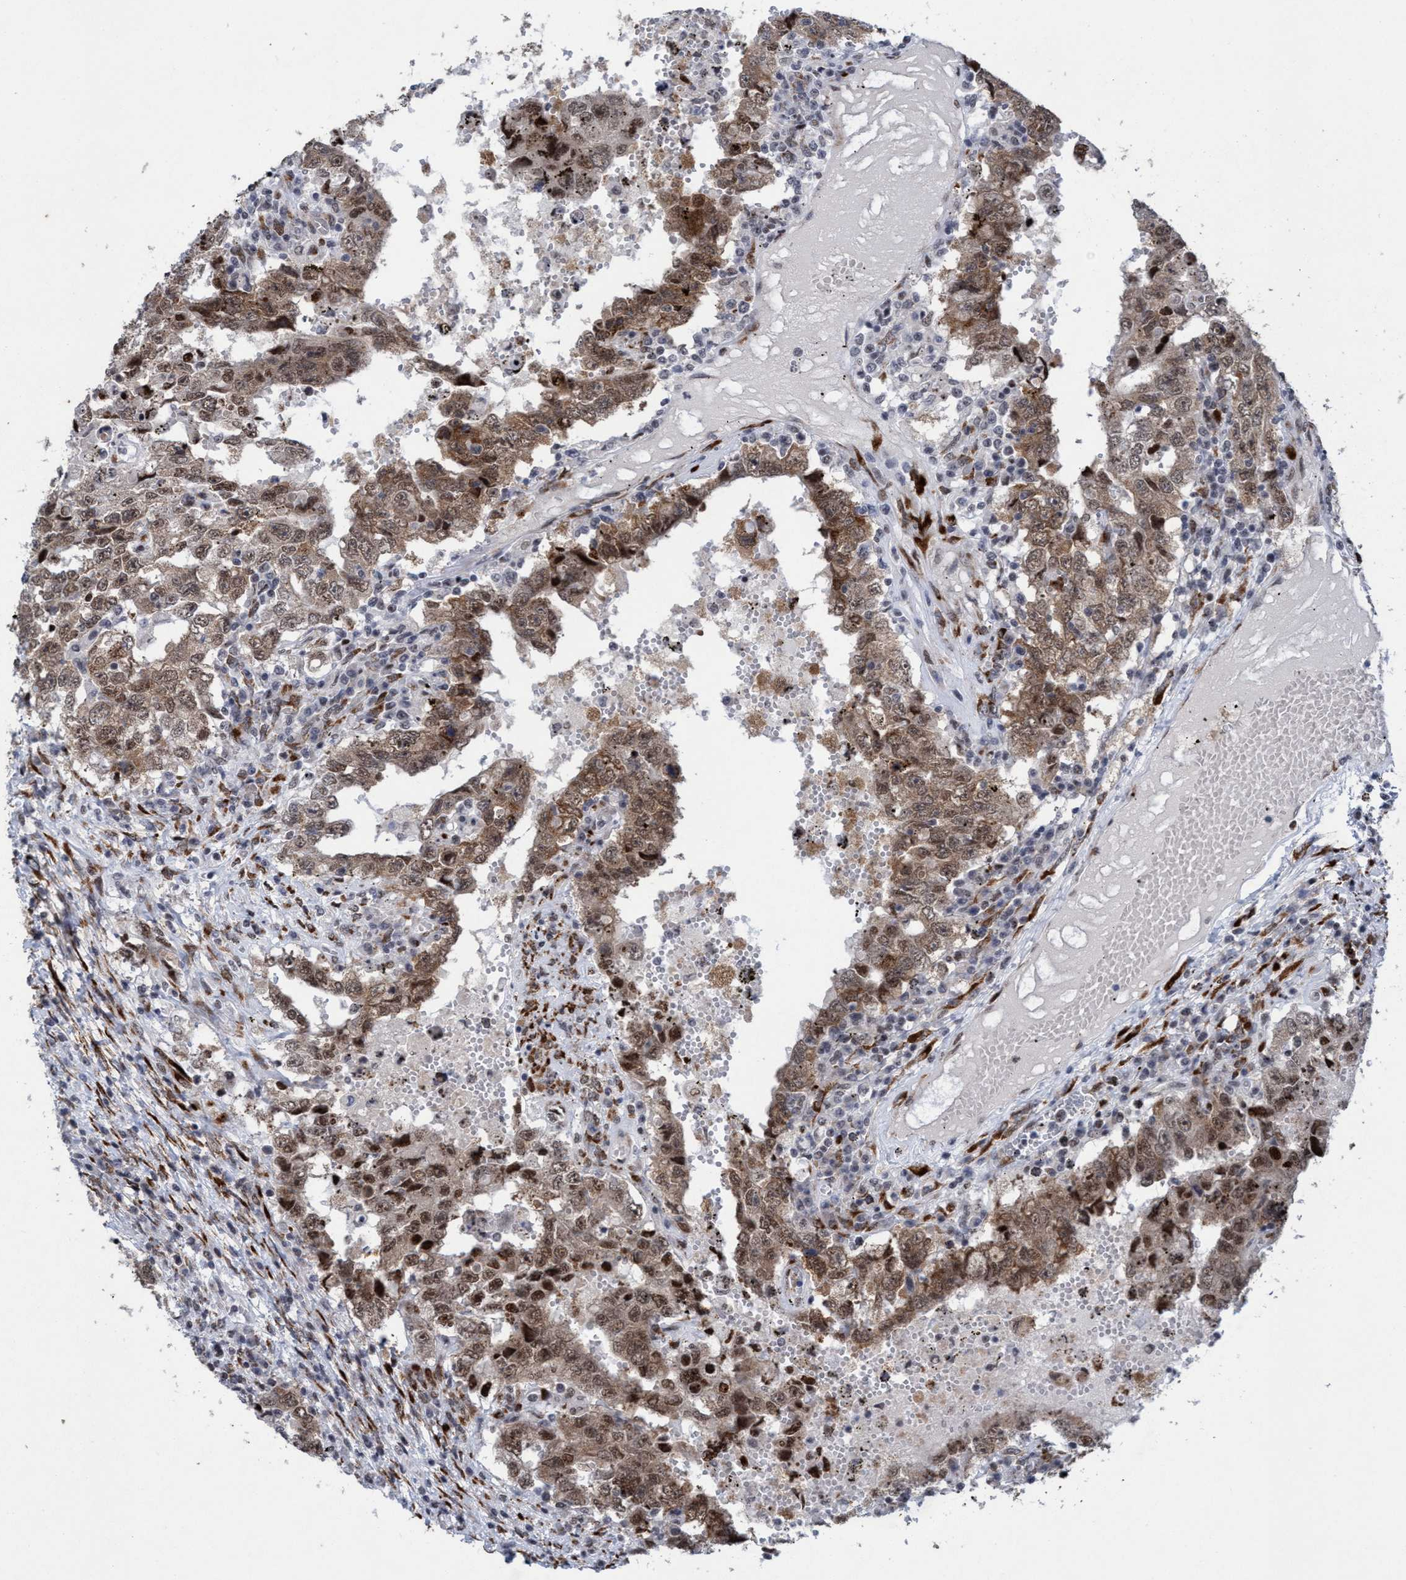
{"staining": {"intensity": "moderate", "quantity": ">75%", "location": "cytoplasmic/membranous,nuclear"}, "tissue": "testis cancer", "cell_type": "Tumor cells", "image_type": "cancer", "snomed": [{"axis": "morphology", "description": "Carcinoma, Embryonal, NOS"}, {"axis": "topography", "description": "Testis"}], "caption": "The image reveals a brown stain indicating the presence of a protein in the cytoplasmic/membranous and nuclear of tumor cells in testis embryonal carcinoma.", "gene": "GLT6D1", "patient": {"sex": "male", "age": 26}}